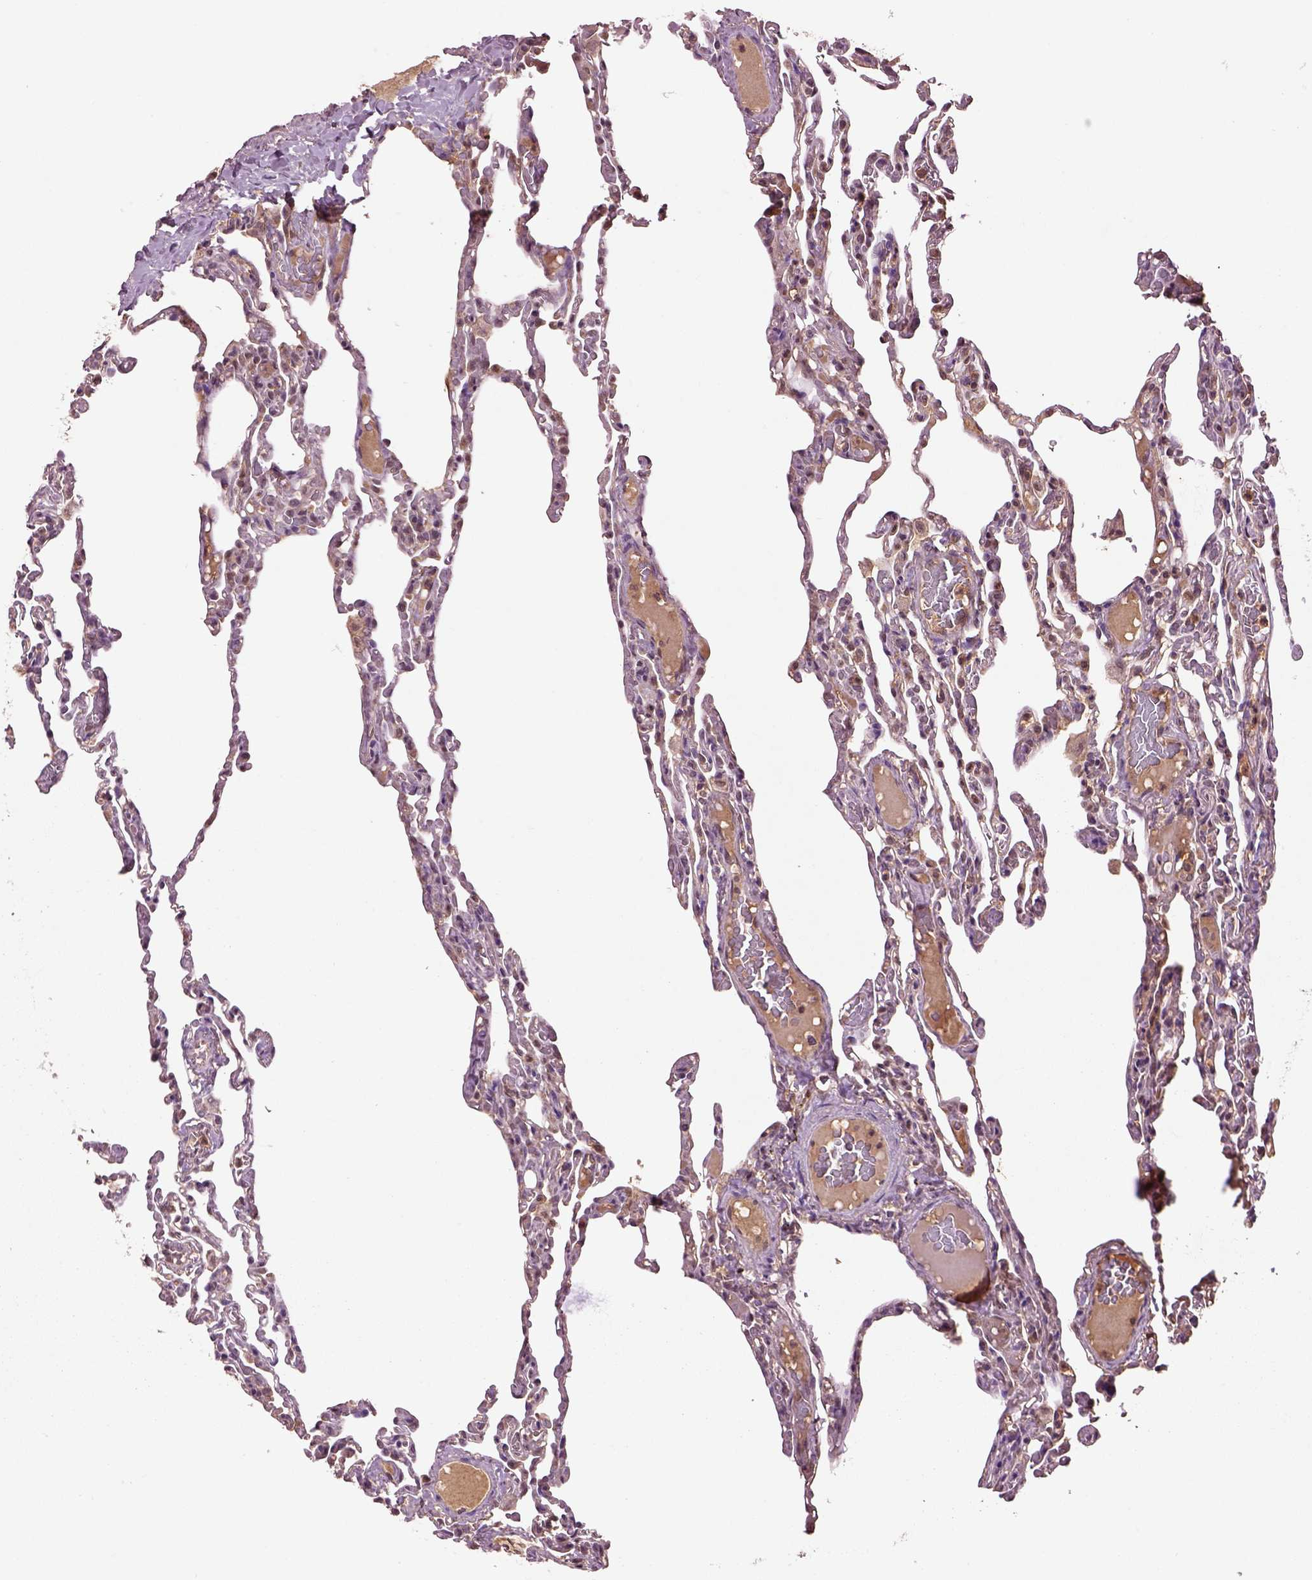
{"staining": {"intensity": "moderate", "quantity": "<25%", "location": "cytoplasmic/membranous"}, "tissue": "lung", "cell_type": "Alveolar cells", "image_type": "normal", "snomed": [{"axis": "morphology", "description": "Normal tissue, NOS"}, {"axis": "topography", "description": "Lung"}], "caption": "Approximately <25% of alveolar cells in unremarkable lung display moderate cytoplasmic/membranous protein positivity as visualized by brown immunohistochemical staining.", "gene": "MDP1", "patient": {"sex": "female", "age": 43}}